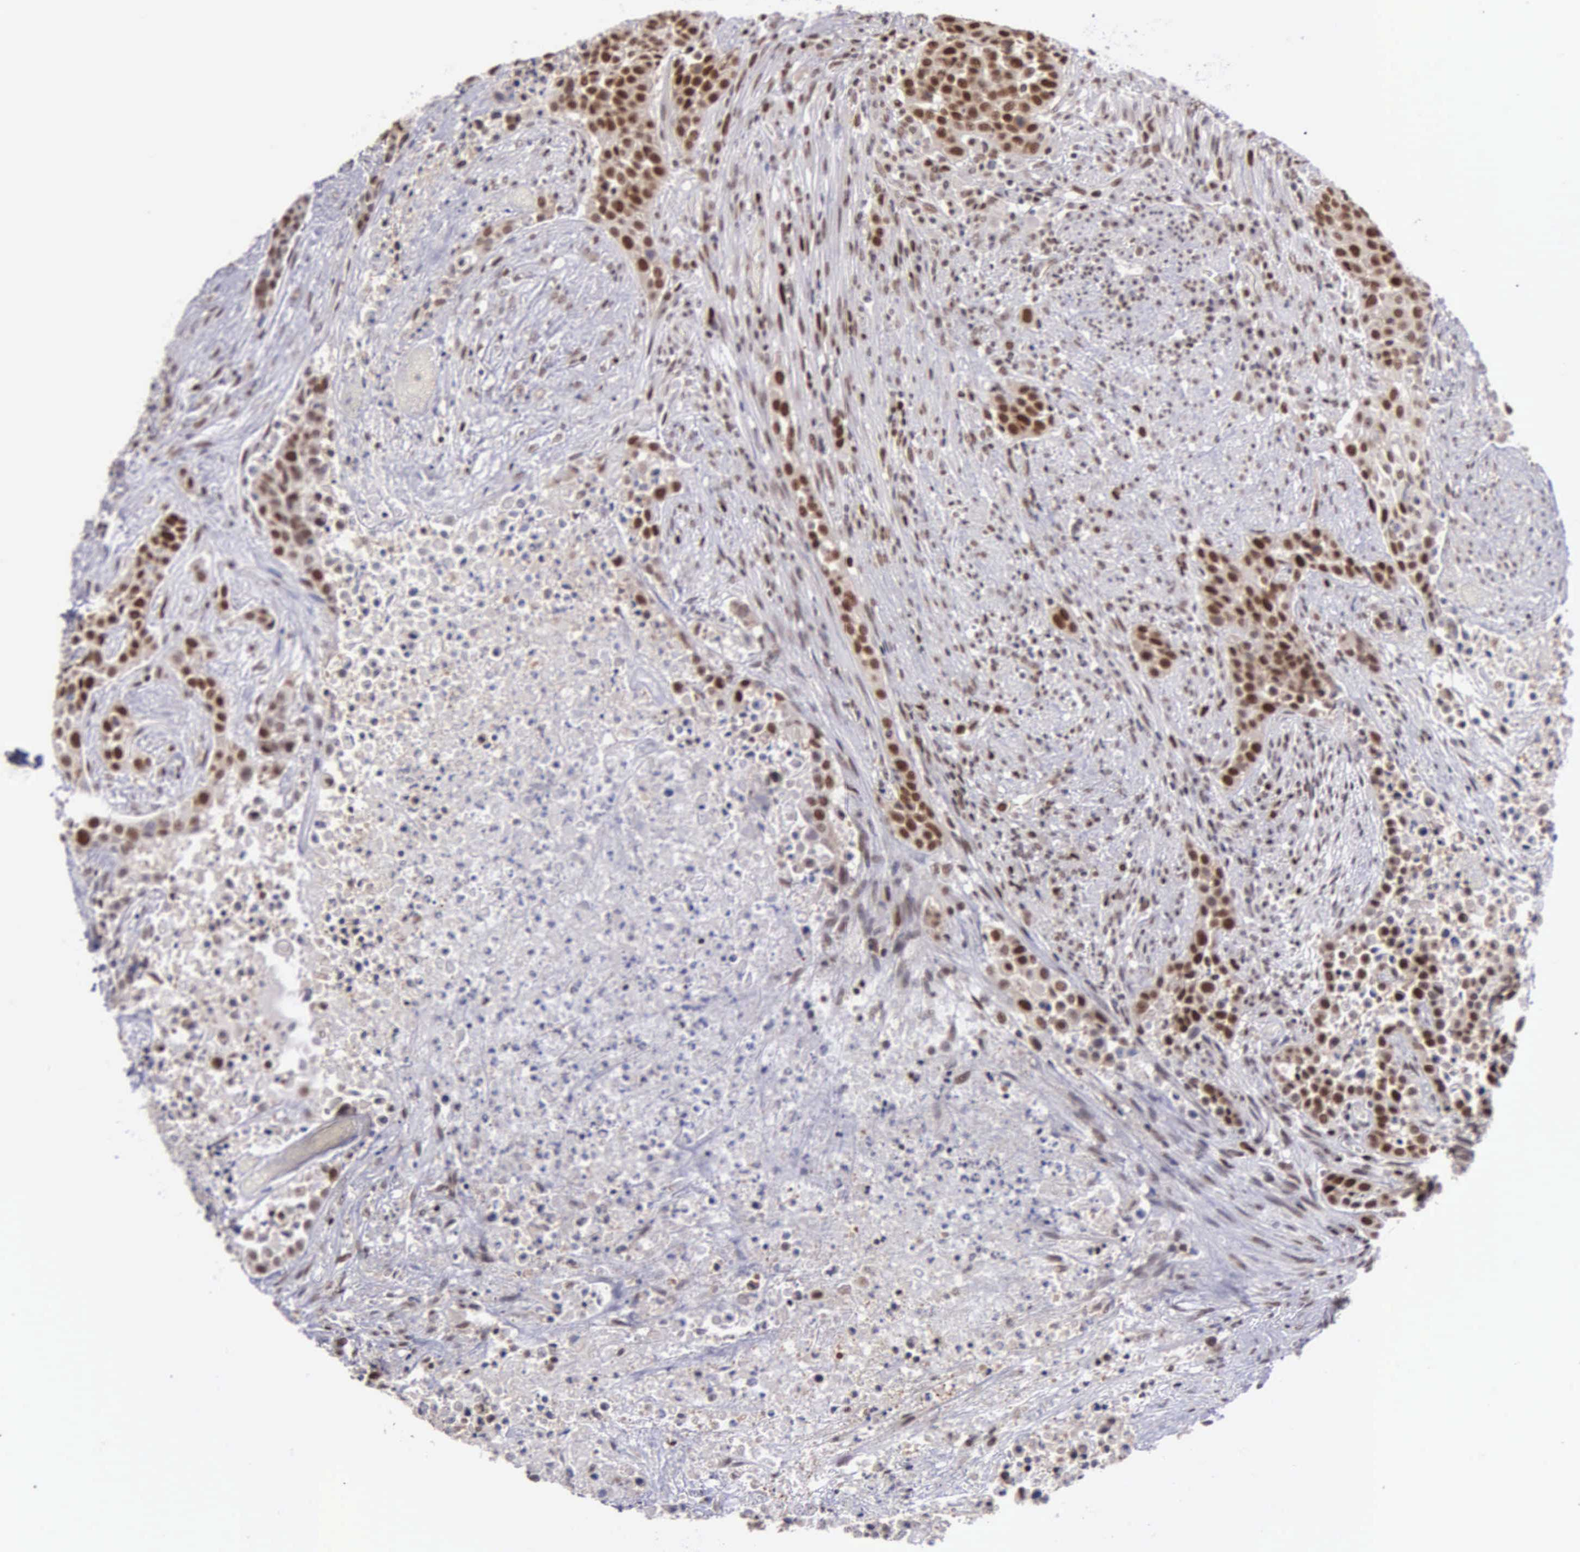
{"staining": {"intensity": "strong", "quantity": ">75%", "location": "cytoplasmic/membranous,nuclear"}, "tissue": "urothelial cancer", "cell_type": "Tumor cells", "image_type": "cancer", "snomed": [{"axis": "morphology", "description": "Urothelial carcinoma, High grade"}, {"axis": "topography", "description": "Urinary bladder"}], "caption": "An IHC micrograph of neoplastic tissue is shown. Protein staining in brown shows strong cytoplasmic/membranous and nuclear positivity in urothelial cancer within tumor cells. Using DAB (brown) and hematoxylin (blue) stains, captured at high magnification using brightfield microscopy.", "gene": "UBR7", "patient": {"sex": "male", "age": 74}}